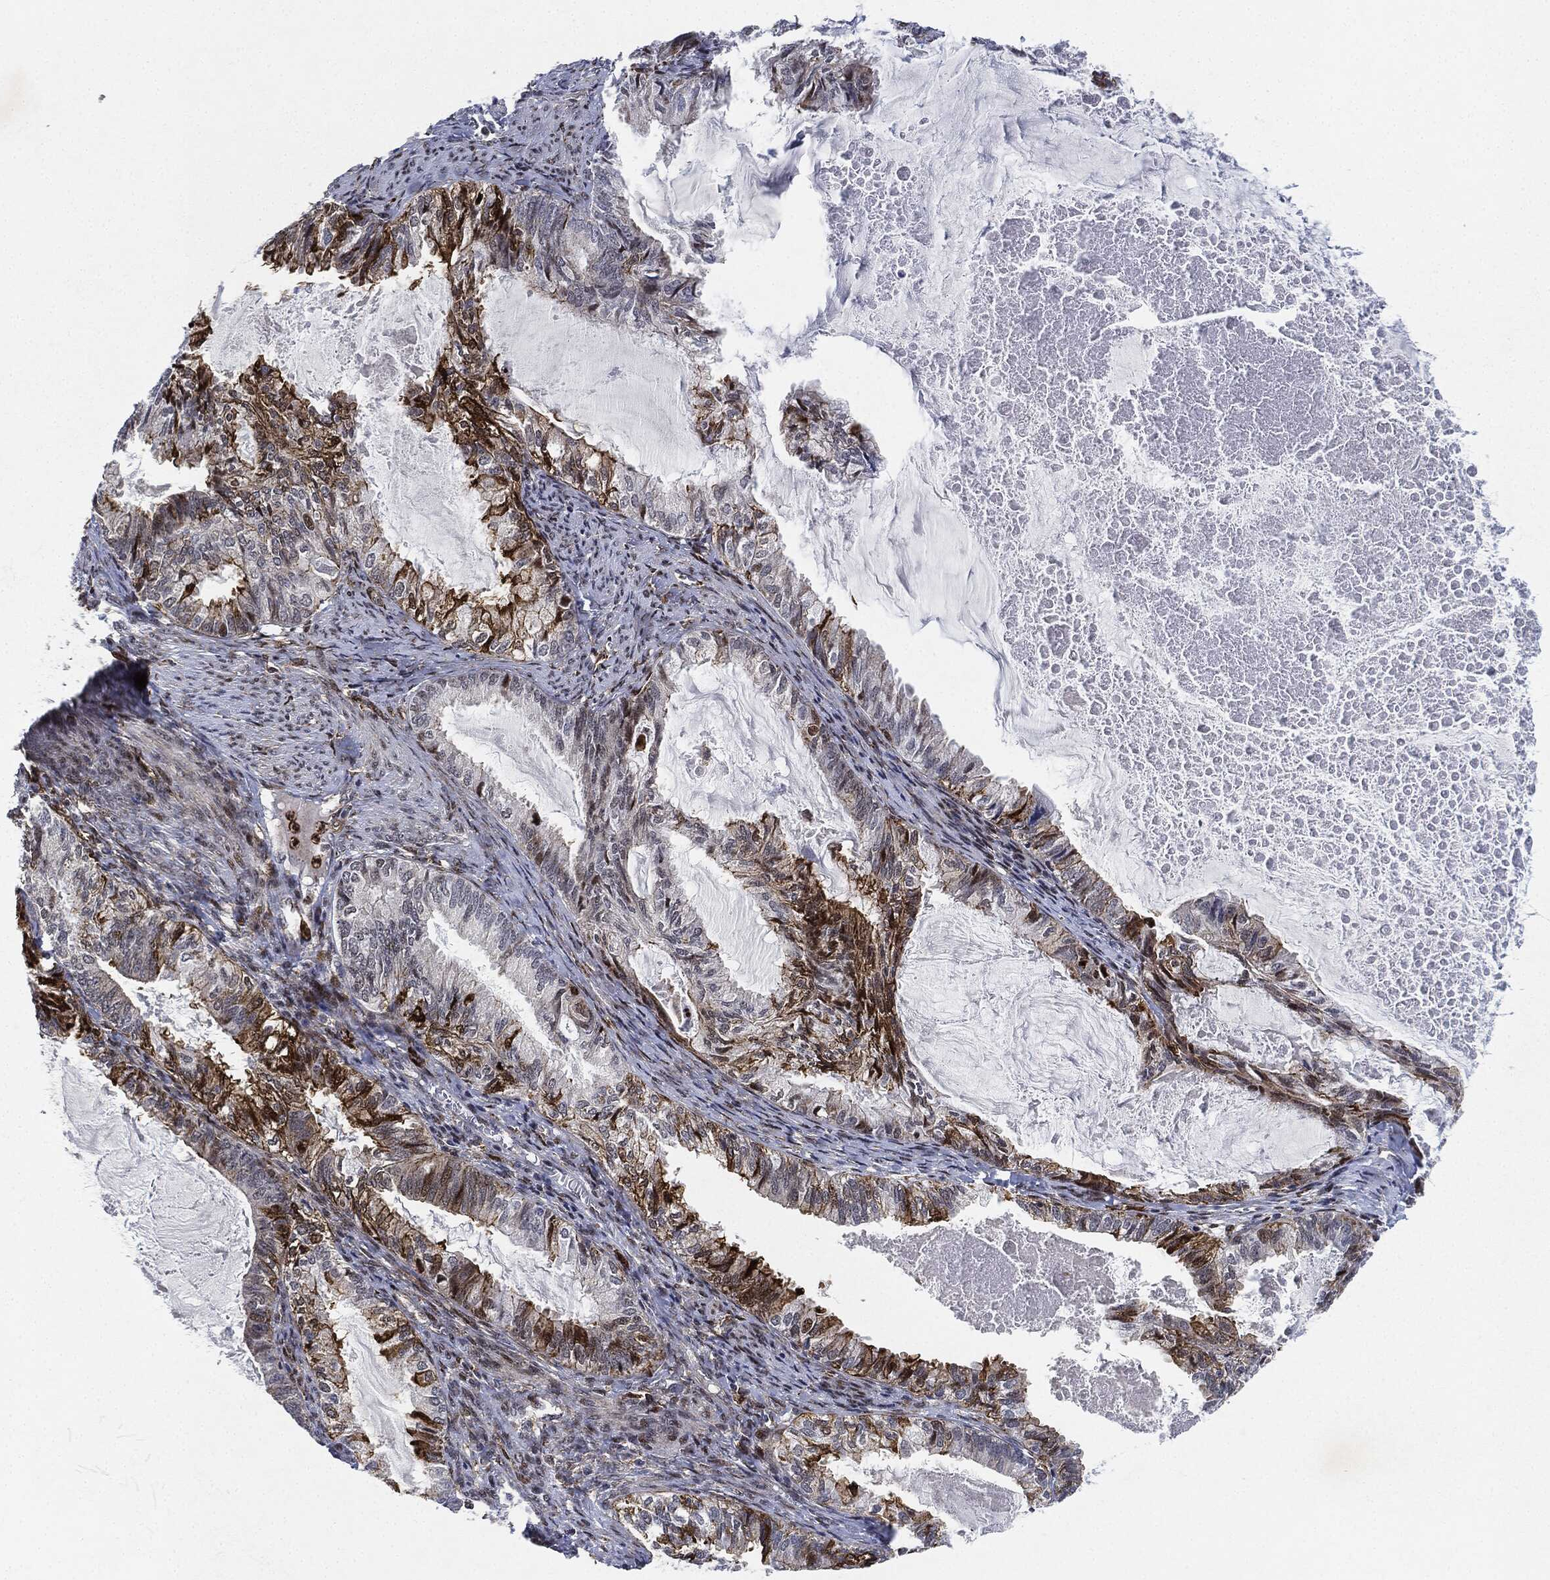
{"staining": {"intensity": "moderate", "quantity": "25%-75%", "location": "cytoplasmic/membranous"}, "tissue": "endometrial cancer", "cell_type": "Tumor cells", "image_type": "cancer", "snomed": [{"axis": "morphology", "description": "Adenocarcinoma, NOS"}, {"axis": "topography", "description": "Endometrium"}], "caption": "Endometrial adenocarcinoma tissue shows moderate cytoplasmic/membranous expression in approximately 25%-75% of tumor cells", "gene": "NANOS3", "patient": {"sex": "female", "age": 86}}